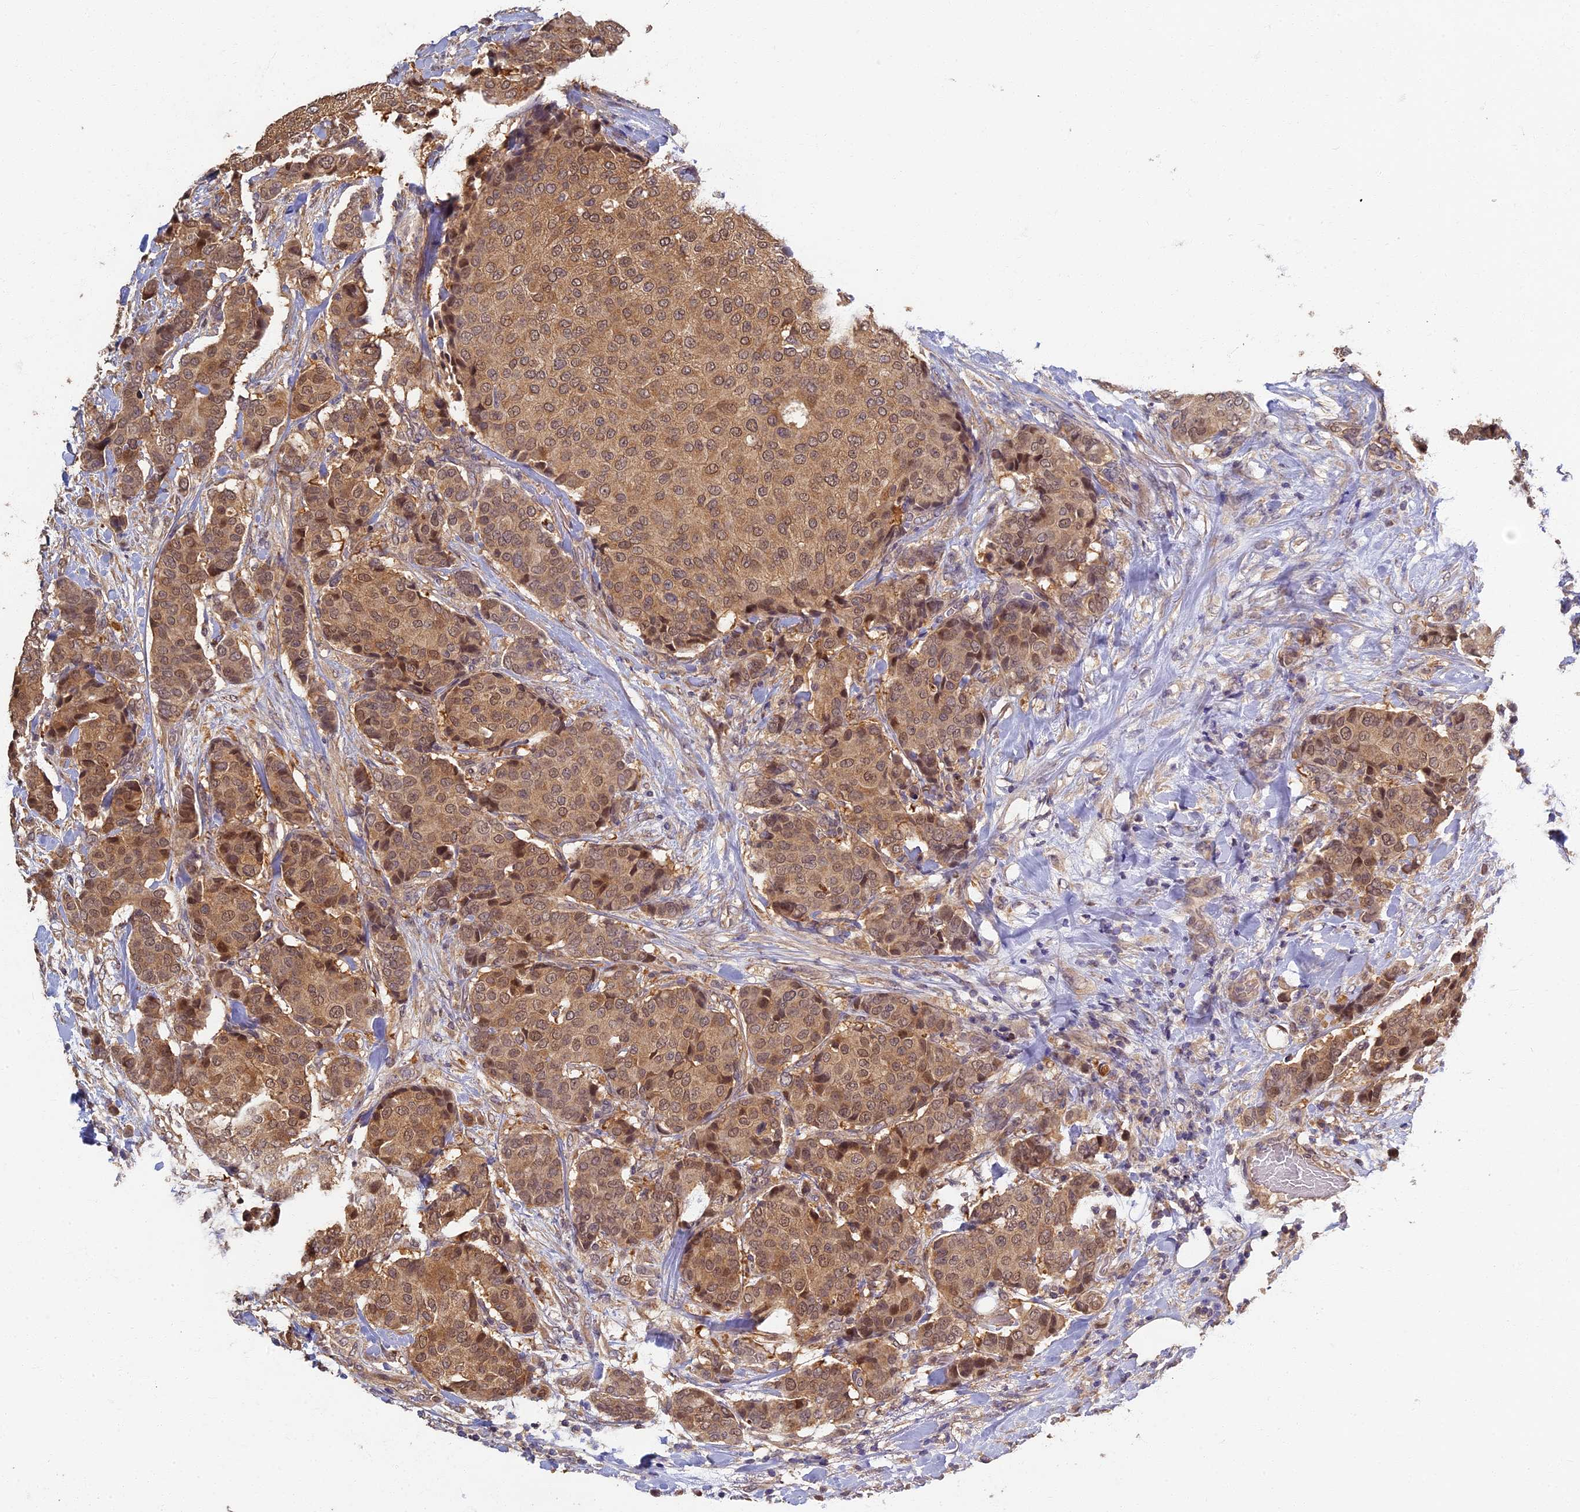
{"staining": {"intensity": "moderate", "quantity": ">75%", "location": "cytoplasmic/membranous,nuclear"}, "tissue": "breast cancer", "cell_type": "Tumor cells", "image_type": "cancer", "snomed": [{"axis": "morphology", "description": "Duct carcinoma"}, {"axis": "topography", "description": "Breast"}], "caption": "Approximately >75% of tumor cells in human breast cancer (infiltrating ductal carcinoma) exhibit moderate cytoplasmic/membranous and nuclear protein staining as visualized by brown immunohistochemical staining.", "gene": "RSPH3", "patient": {"sex": "female", "age": 75}}